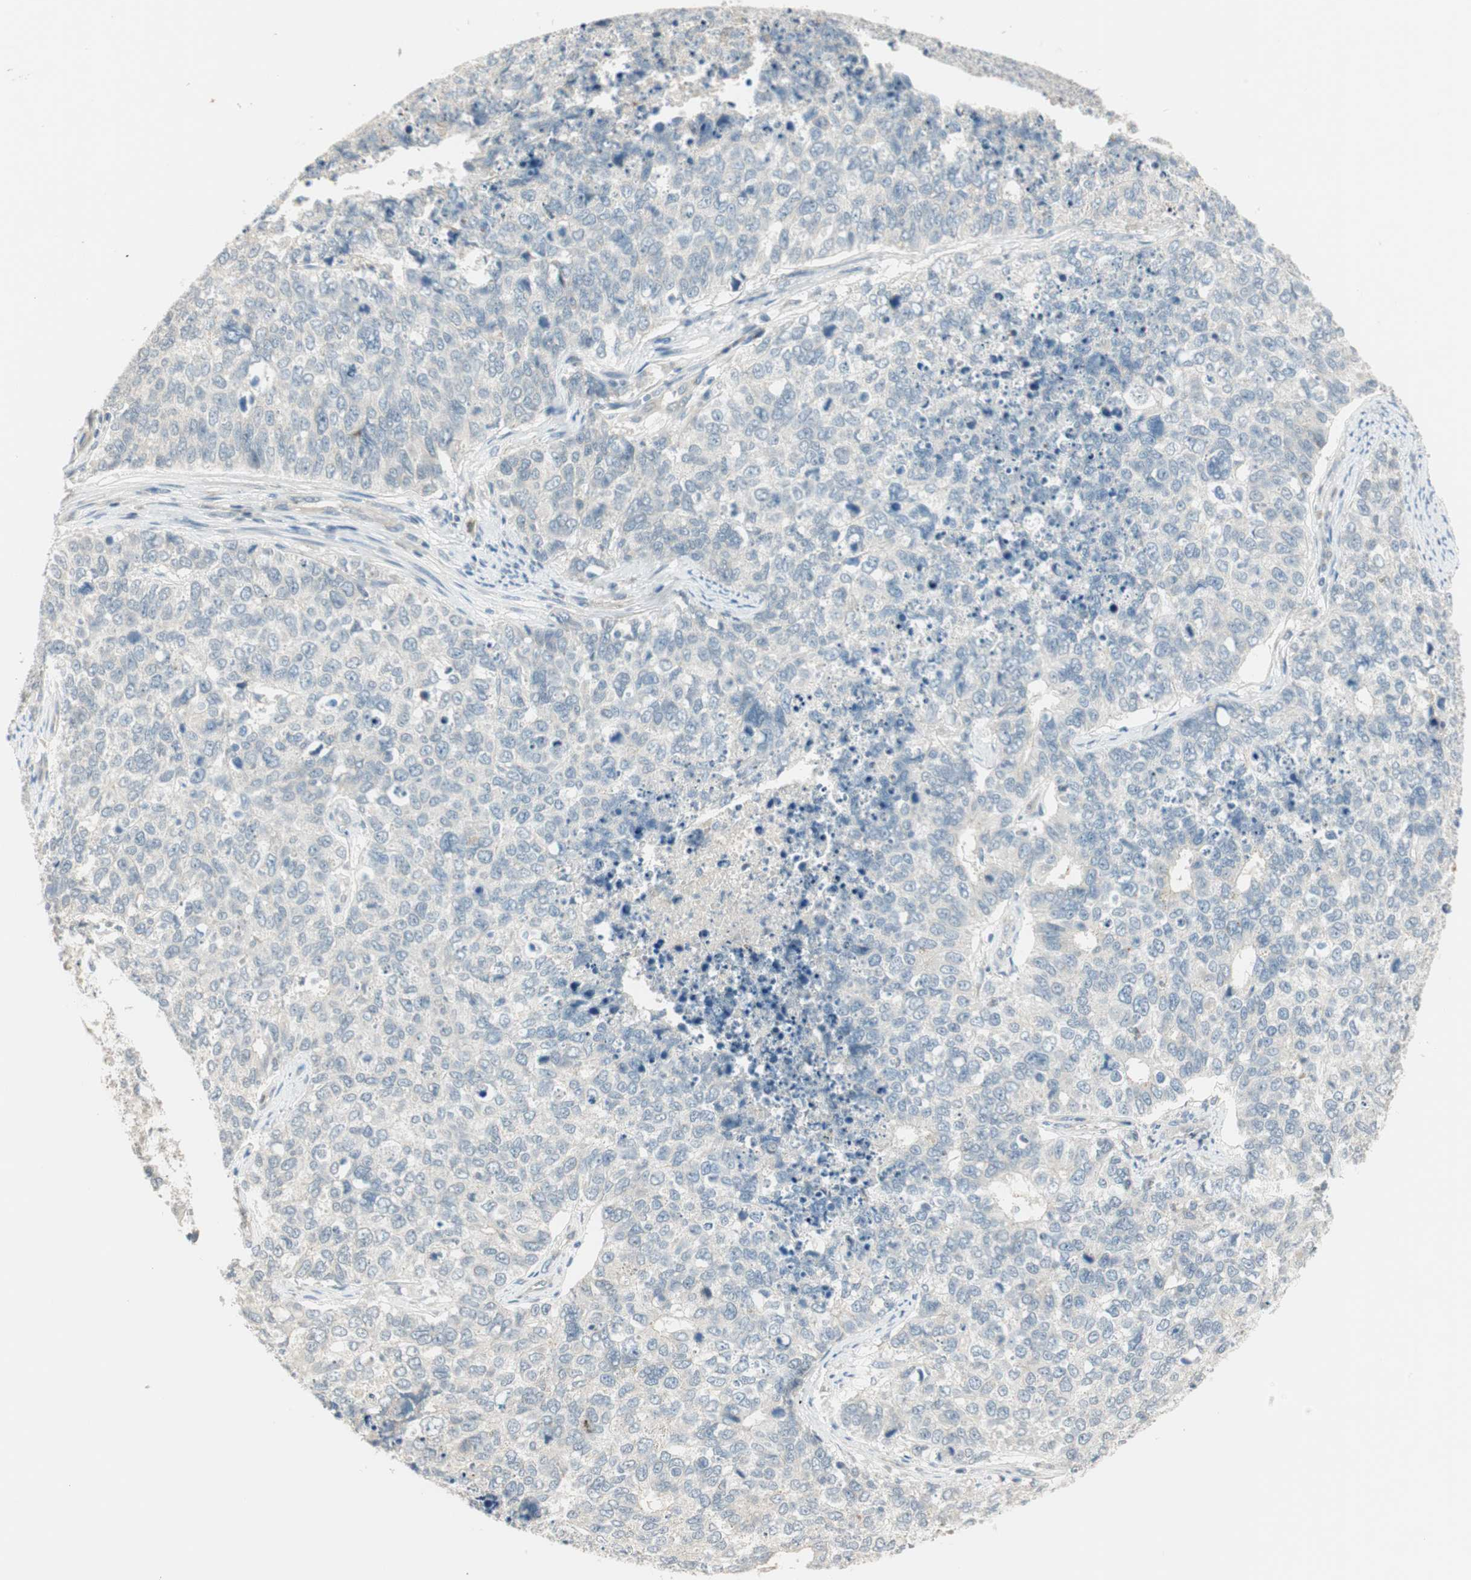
{"staining": {"intensity": "negative", "quantity": "none", "location": "none"}, "tissue": "cervical cancer", "cell_type": "Tumor cells", "image_type": "cancer", "snomed": [{"axis": "morphology", "description": "Squamous cell carcinoma, NOS"}, {"axis": "topography", "description": "Cervix"}], "caption": "Cervical cancer stained for a protein using immunohistochemistry demonstrates no expression tumor cells.", "gene": "PCDHB15", "patient": {"sex": "female", "age": 63}}